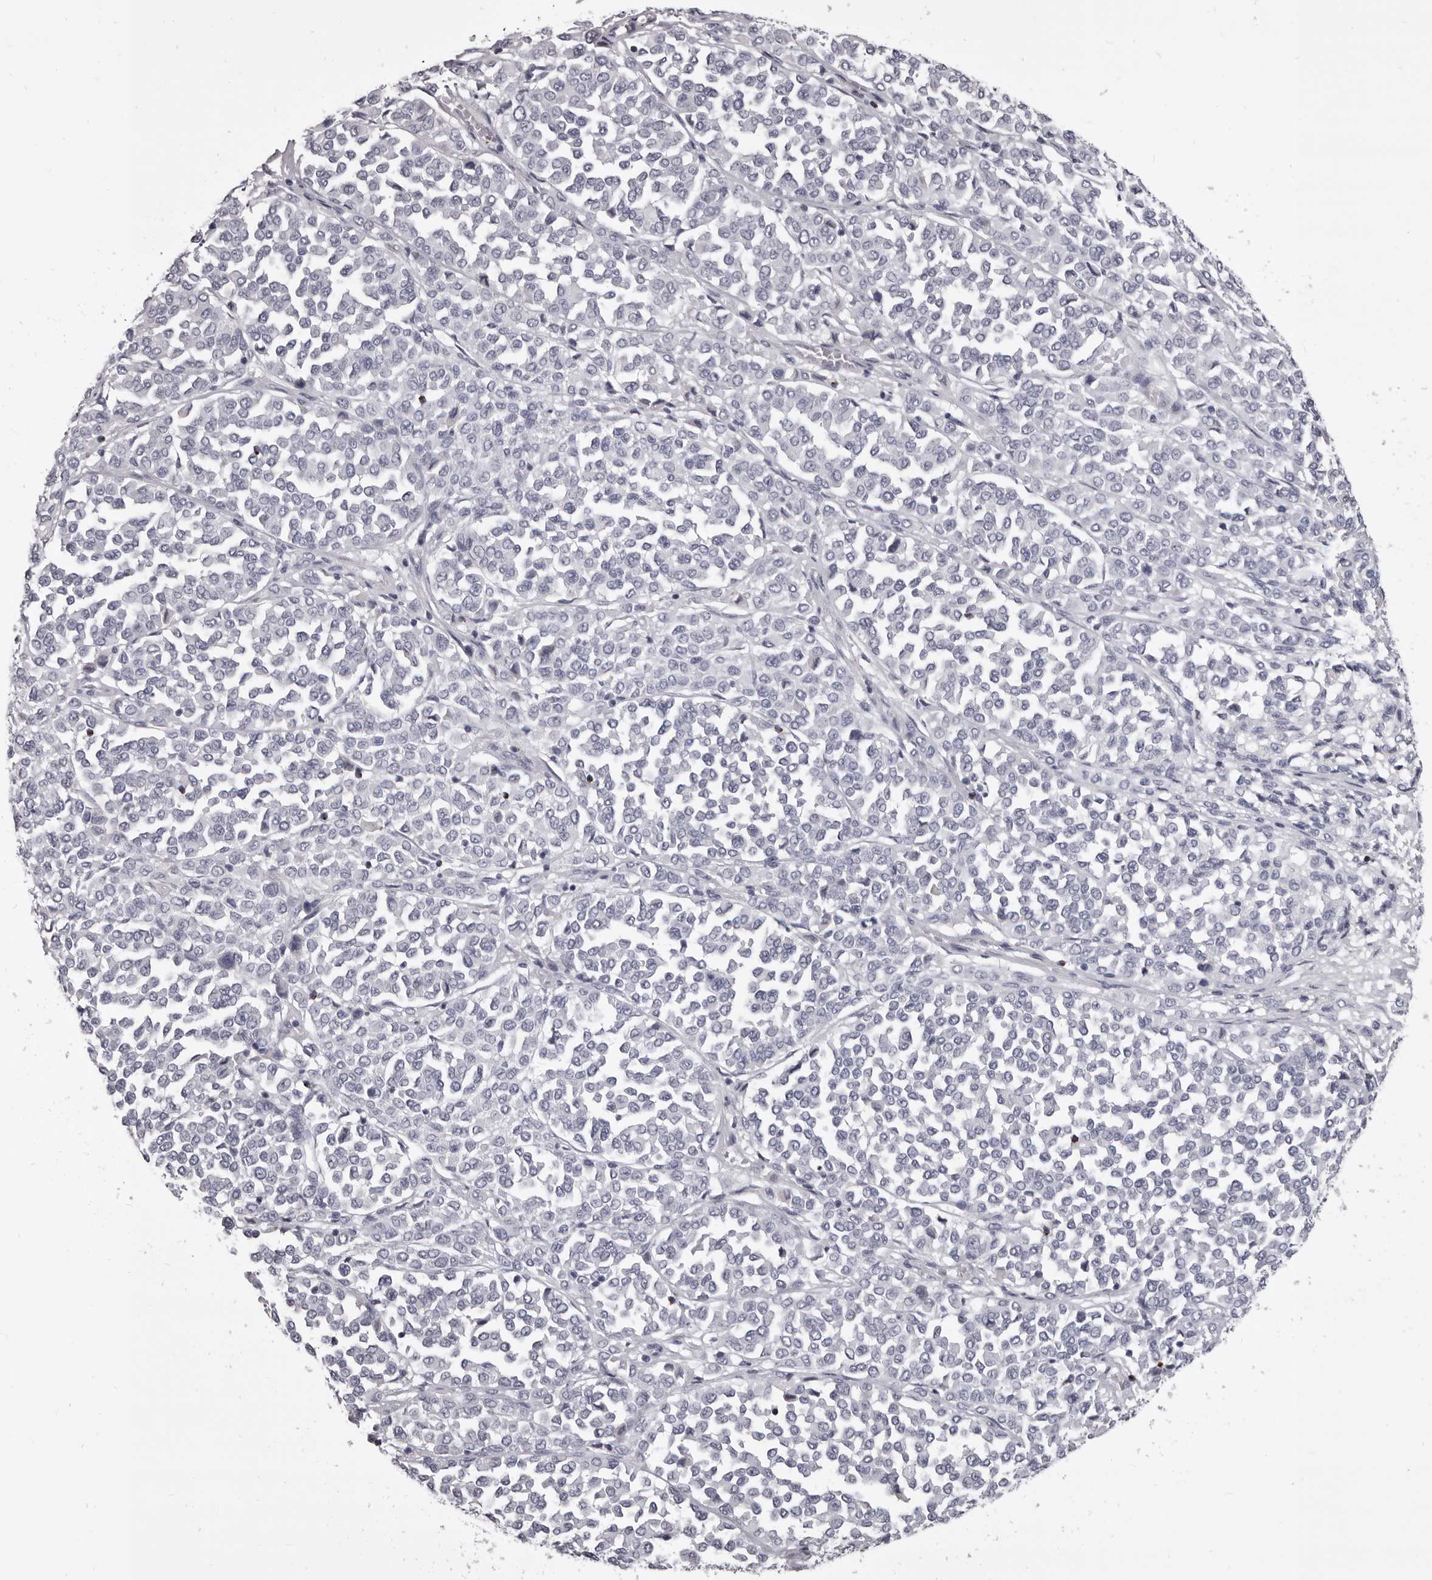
{"staining": {"intensity": "negative", "quantity": "none", "location": "none"}, "tissue": "melanoma", "cell_type": "Tumor cells", "image_type": "cancer", "snomed": [{"axis": "morphology", "description": "Malignant melanoma, Metastatic site"}, {"axis": "topography", "description": "Pancreas"}], "caption": "Human malignant melanoma (metastatic site) stained for a protein using IHC displays no expression in tumor cells.", "gene": "GZMH", "patient": {"sex": "female", "age": 30}}